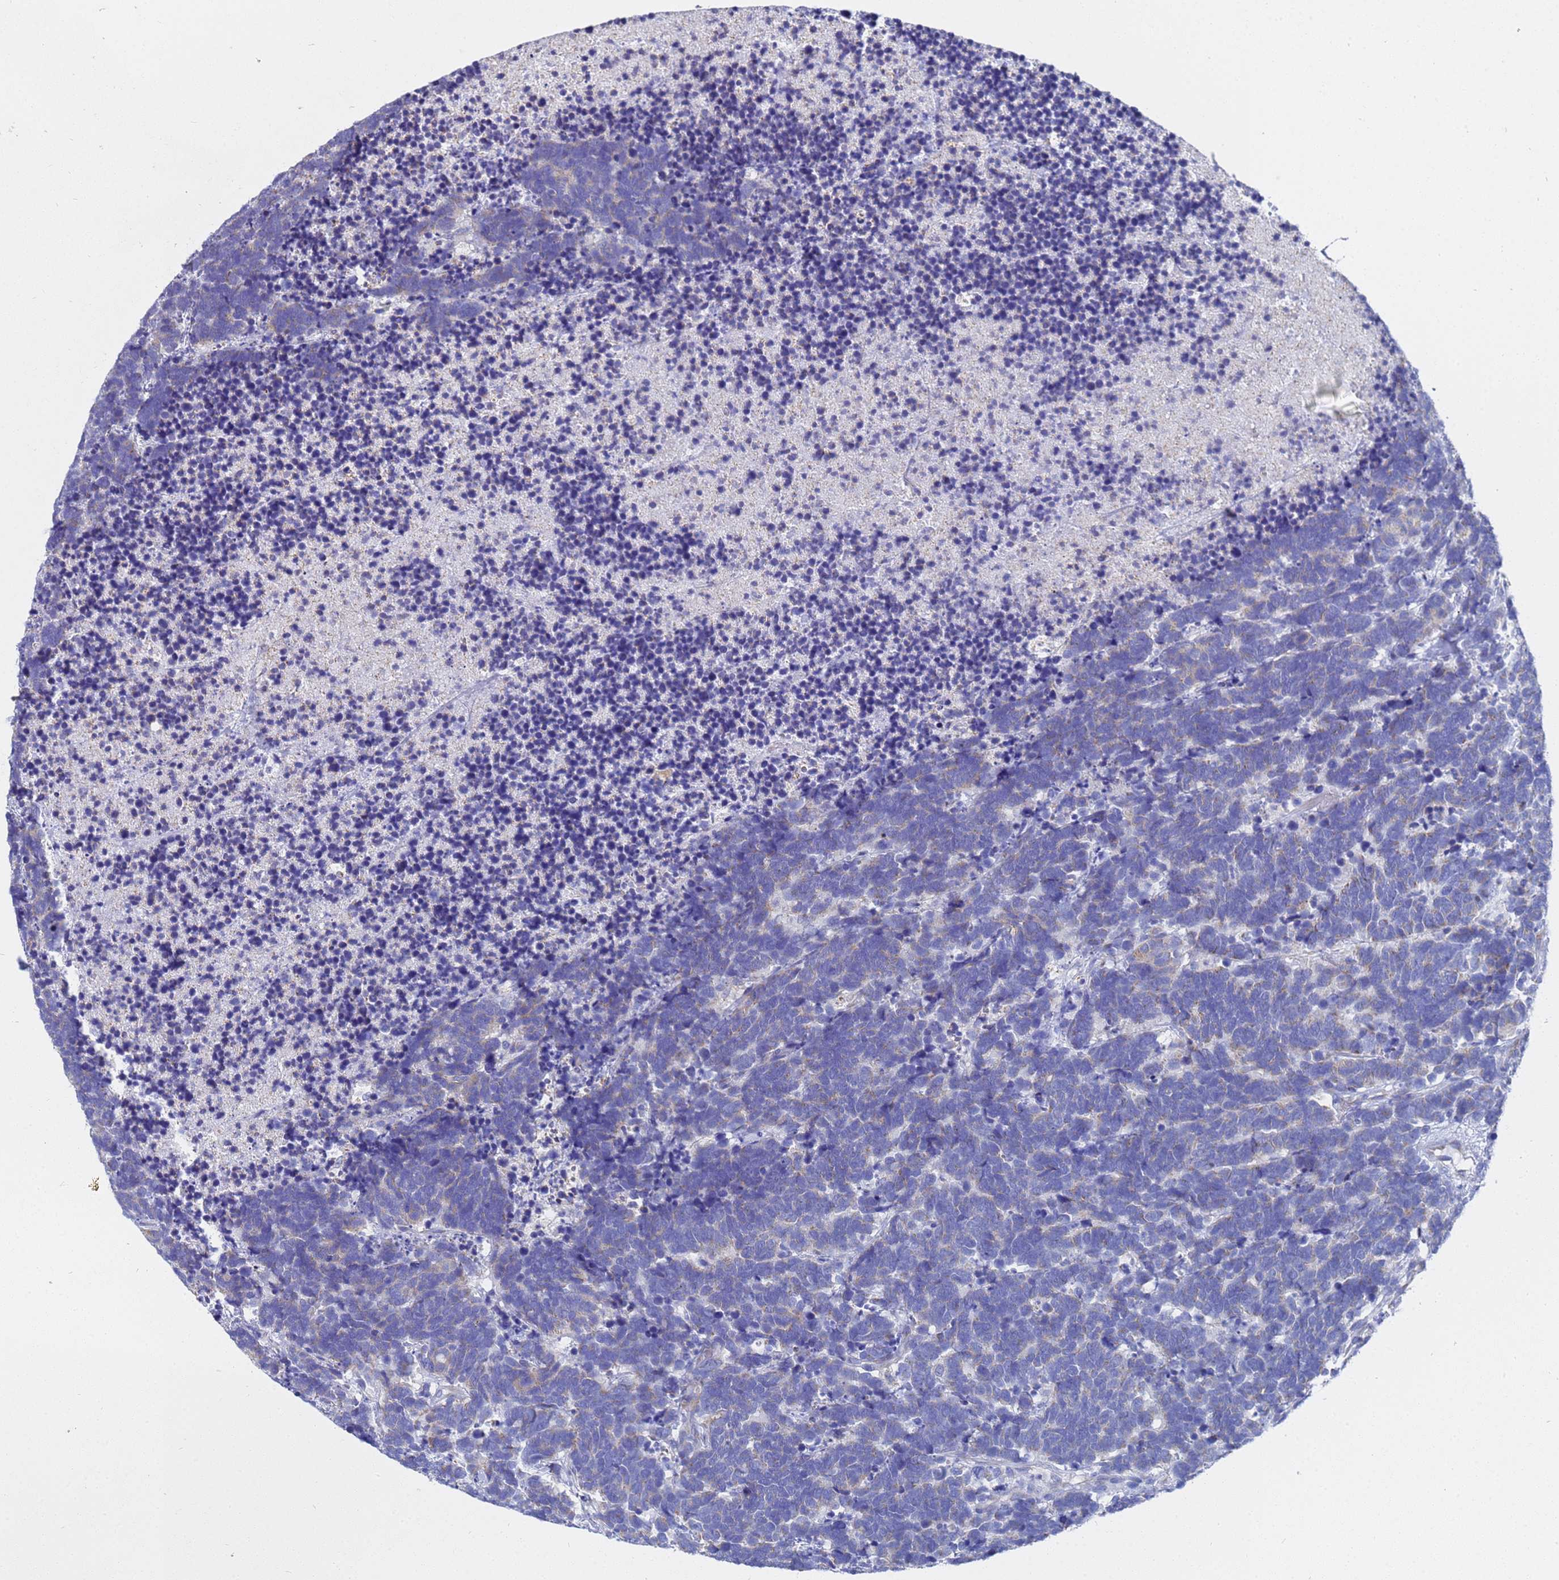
{"staining": {"intensity": "weak", "quantity": "<25%", "location": "cytoplasmic/membranous"}, "tissue": "carcinoid", "cell_type": "Tumor cells", "image_type": "cancer", "snomed": [{"axis": "morphology", "description": "Carcinoma, NOS"}, {"axis": "morphology", "description": "Carcinoid, malignant, NOS"}, {"axis": "topography", "description": "Urinary bladder"}], "caption": "This micrograph is of carcinoid stained with immunohistochemistry to label a protein in brown with the nuclei are counter-stained blue. There is no positivity in tumor cells. Nuclei are stained in blue.", "gene": "TM4SF4", "patient": {"sex": "male", "age": 57}}